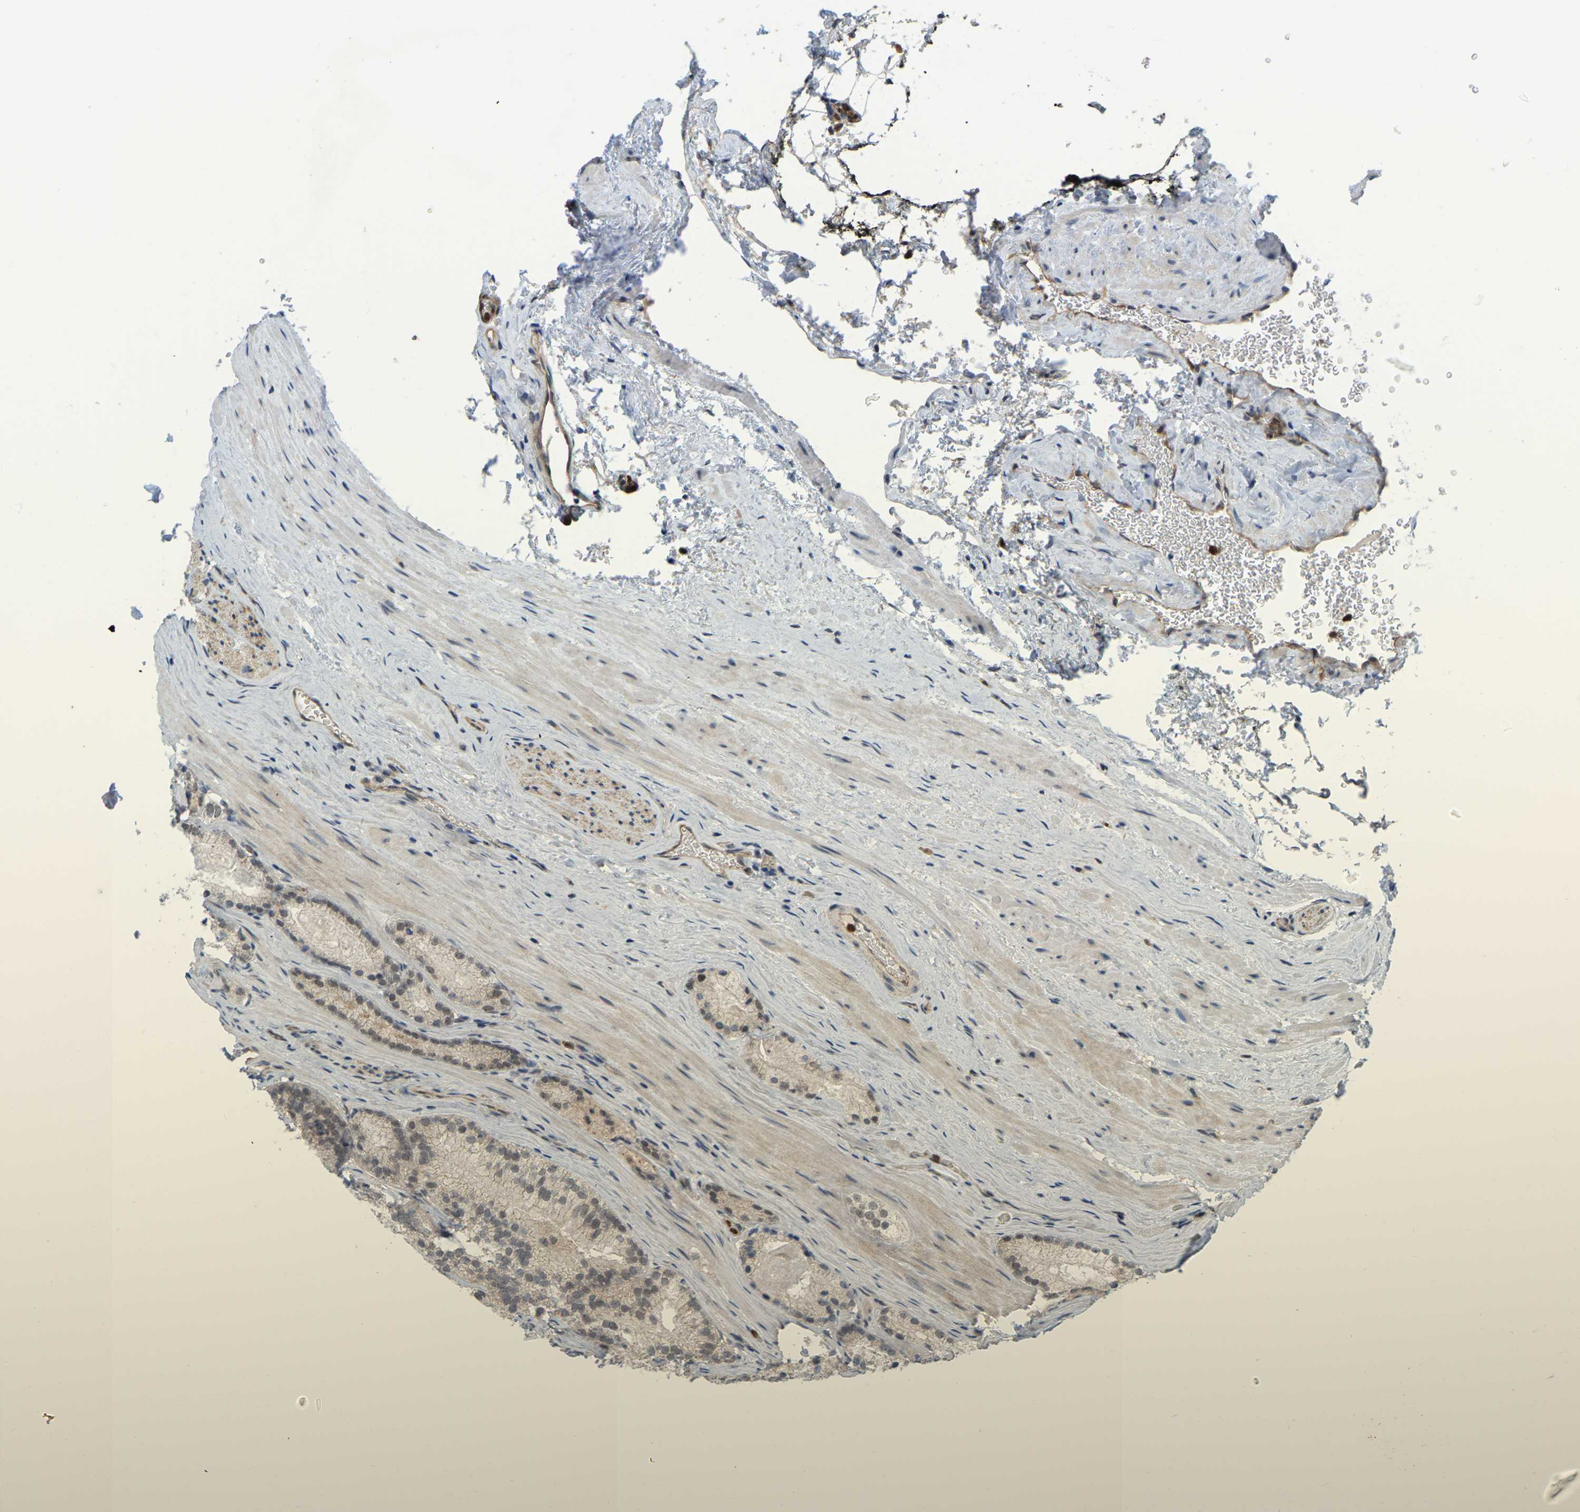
{"staining": {"intensity": "weak", "quantity": ">75%", "location": "nuclear"}, "tissue": "prostate cancer", "cell_type": "Tumor cells", "image_type": "cancer", "snomed": [{"axis": "morphology", "description": "Adenocarcinoma, Low grade"}, {"axis": "topography", "description": "Prostate"}], "caption": "This micrograph exhibits IHC staining of human prostate adenocarcinoma (low-grade), with low weak nuclear positivity in about >75% of tumor cells.", "gene": "SERPINB5", "patient": {"sex": "male", "age": 59}}